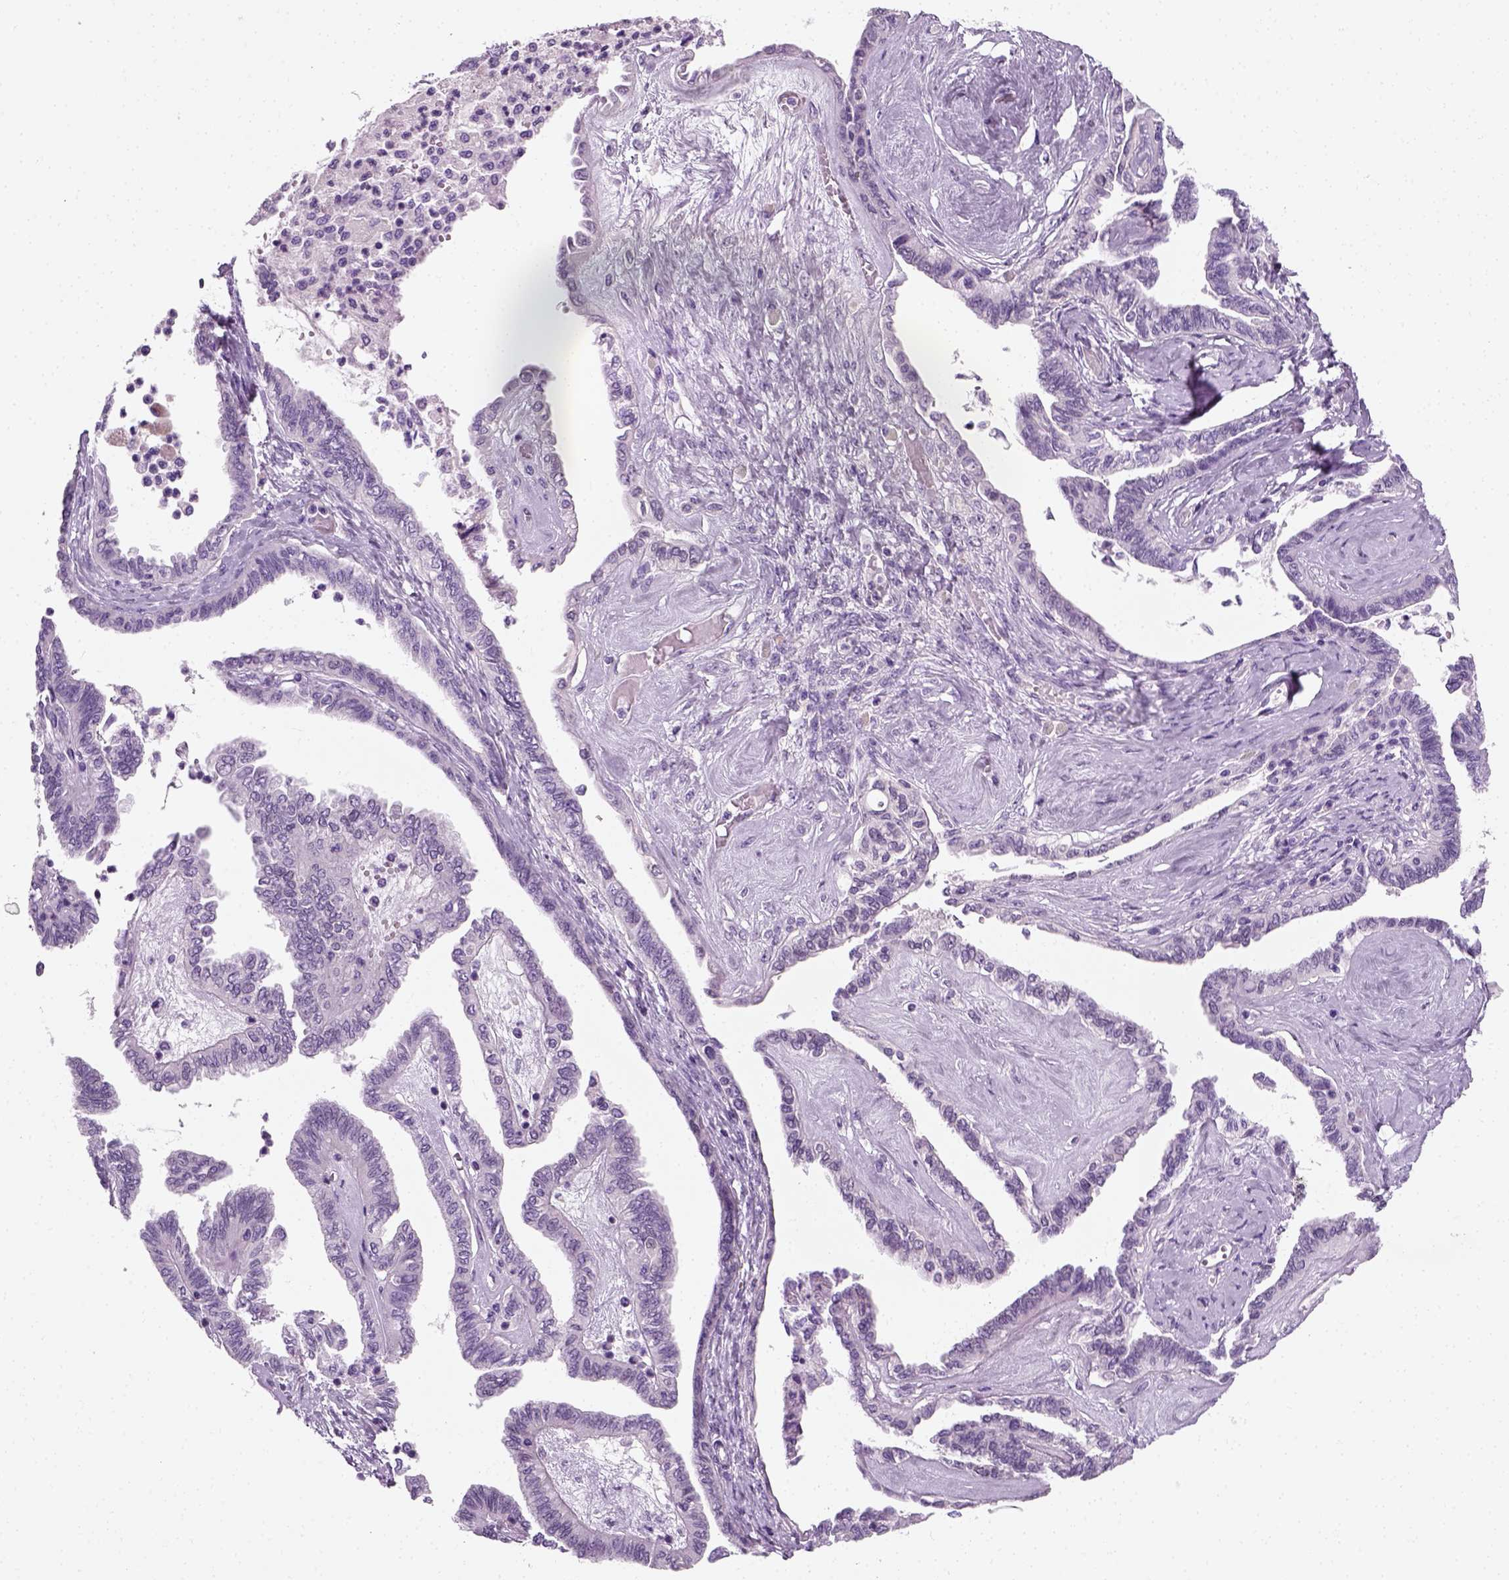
{"staining": {"intensity": "negative", "quantity": "none", "location": "none"}, "tissue": "ovarian cancer", "cell_type": "Tumor cells", "image_type": "cancer", "snomed": [{"axis": "morphology", "description": "Carcinoma, endometroid"}, {"axis": "topography", "description": "Ovary"}], "caption": "High magnification brightfield microscopy of ovarian cancer stained with DAB (brown) and counterstained with hematoxylin (blue): tumor cells show no significant expression. (Brightfield microscopy of DAB (3,3'-diaminobenzidine) immunohistochemistry at high magnification).", "gene": "SPATA31E1", "patient": {"sex": "female", "age": 70}}